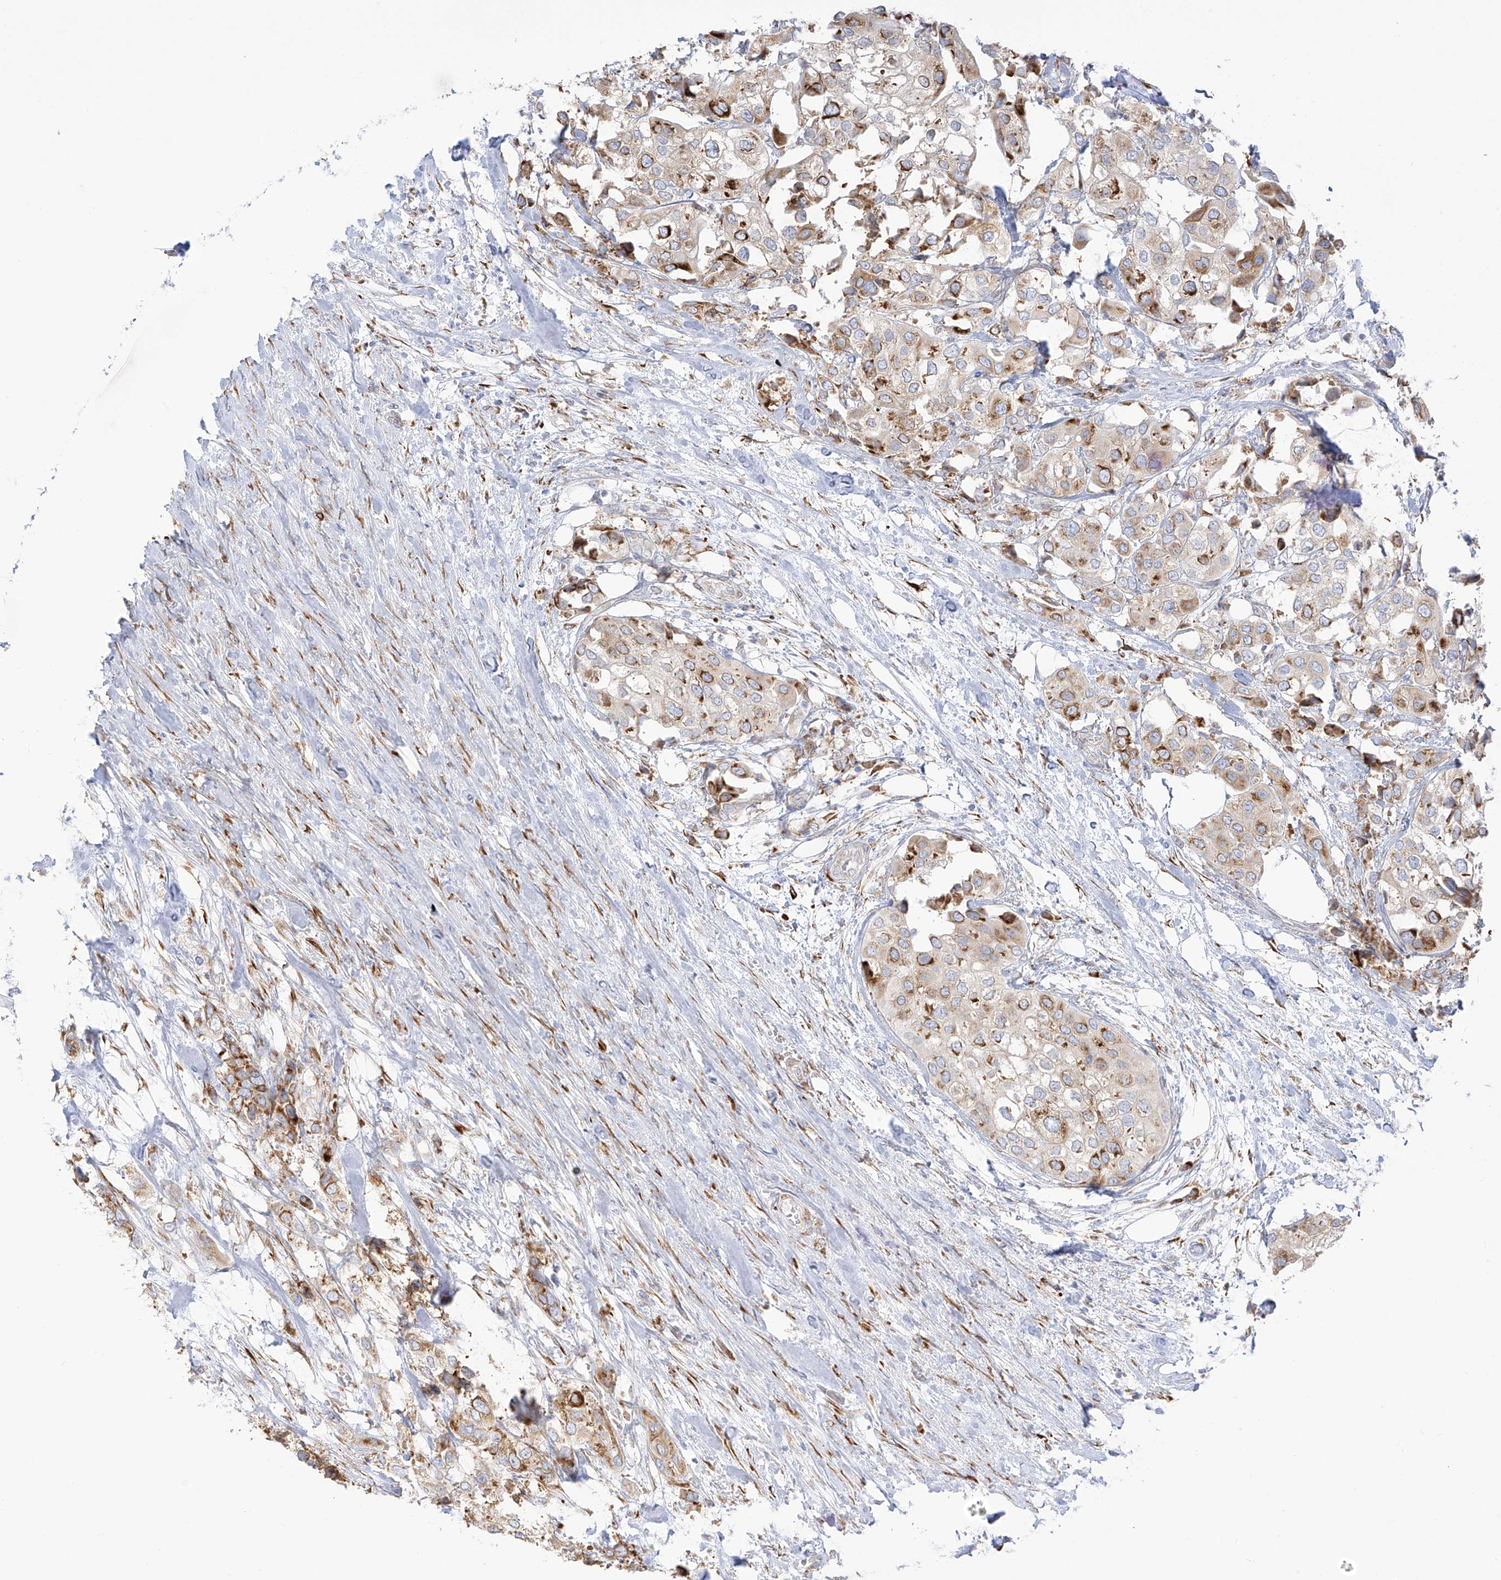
{"staining": {"intensity": "moderate", "quantity": "<25%", "location": "cytoplasmic/membranous"}, "tissue": "urothelial cancer", "cell_type": "Tumor cells", "image_type": "cancer", "snomed": [{"axis": "morphology", "description": "Urothelial carcinoma, High grade"}, {"axis": "topography", "description": "Urinary bladder"}], "caption": "High-power microscopy captured an immunohistochemistry (IHC) micrograph of urothelial cancer, revealing moderate cytoplasmic/membranous expression in approximately <25% of tumor cells. (DAB IHC with brightfield microscopy, high magnification).", "gene": "LRRC59", "patient": {"sex": "male", "age": 64}}